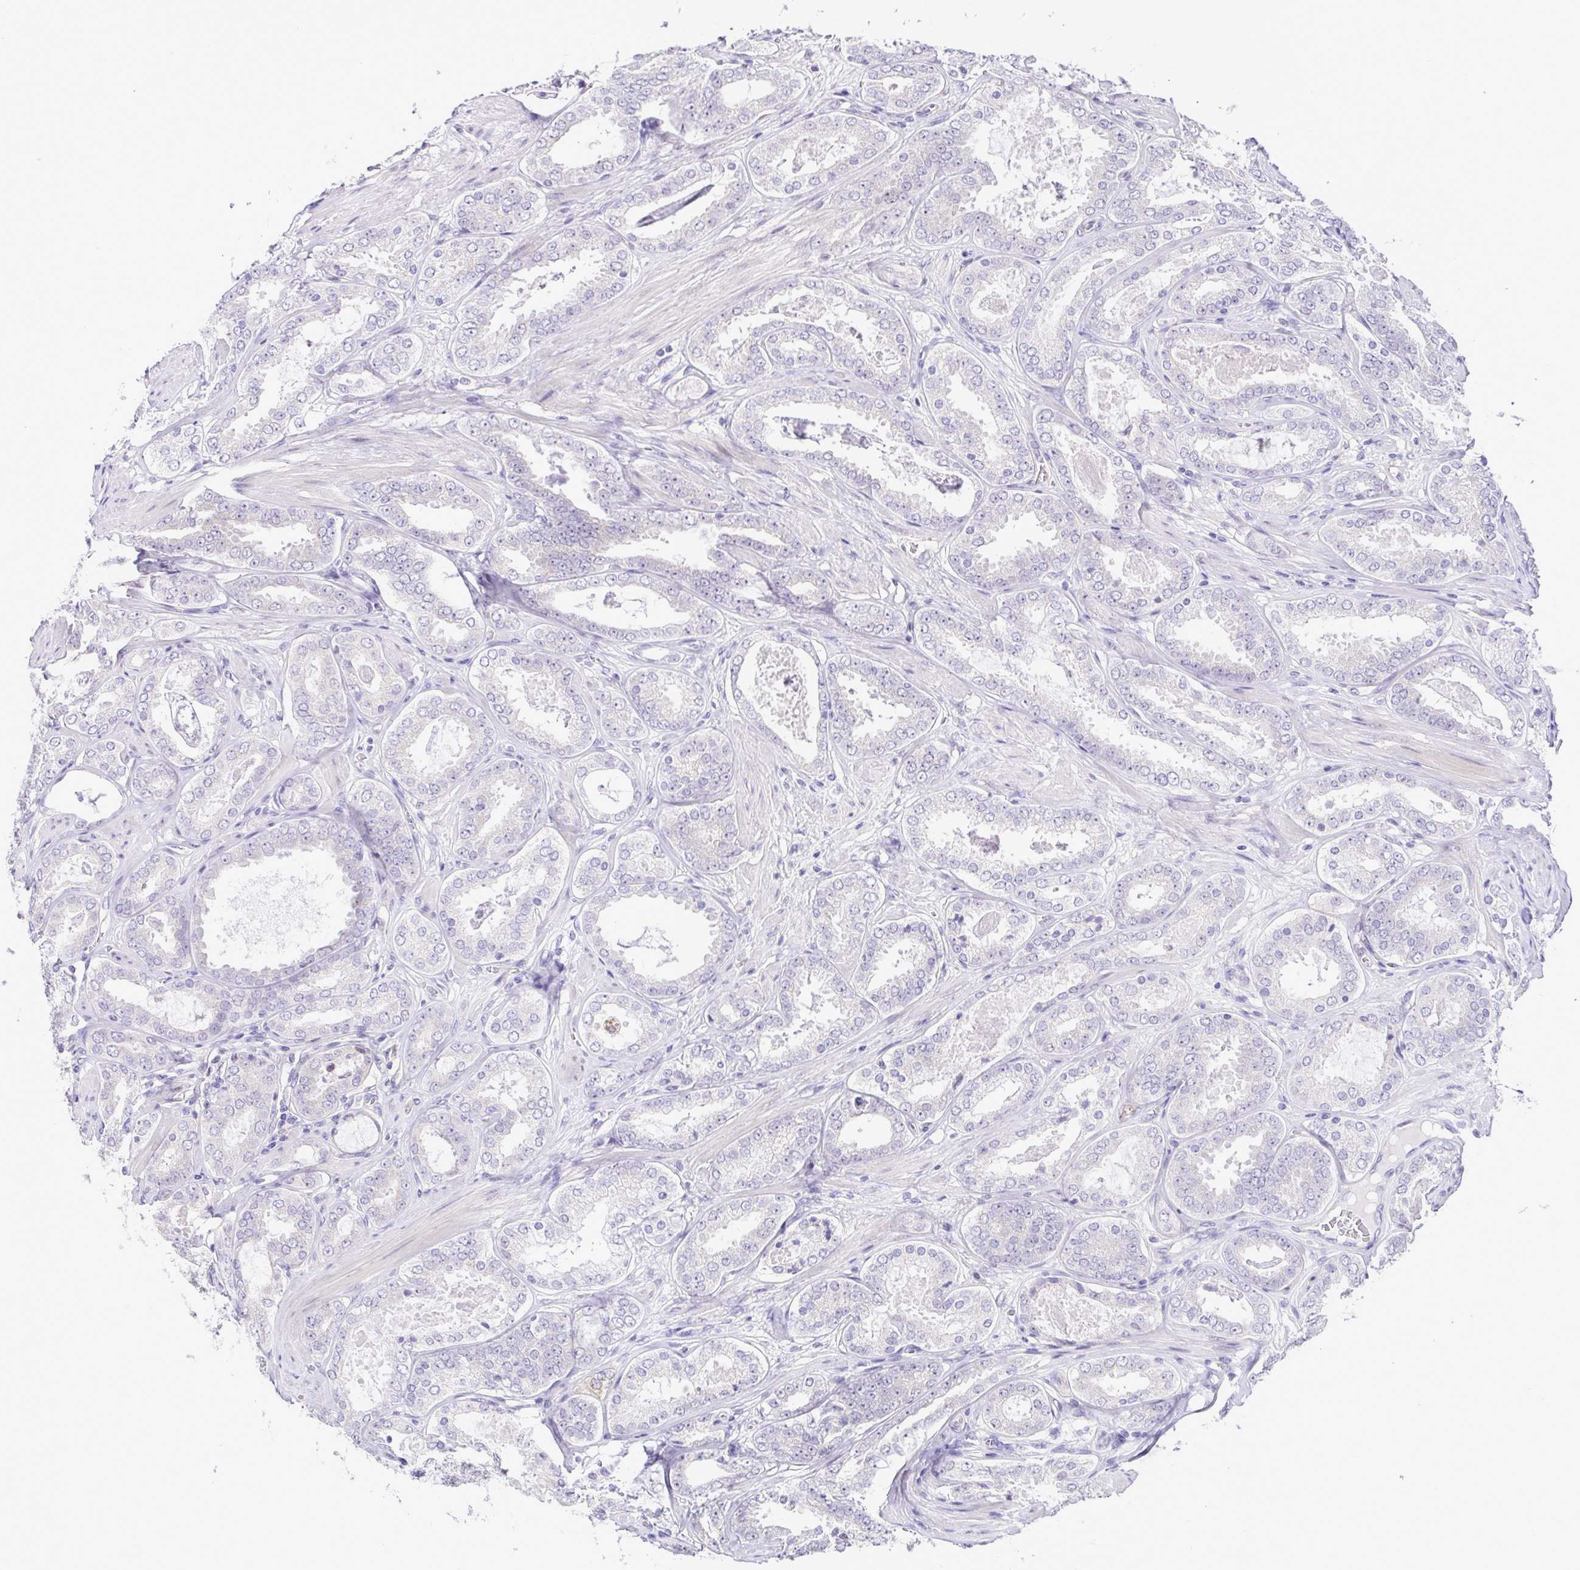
{"staining": {"intensity": "negative", "quantity": "none", "location": "none"}, "tissue": "prostate cancer", "cell_type": "Tumor cells", "image_type": "cancer", "snomed": [{"axis": "morphology", "description": "Adenocarcinoma, High grade"}, {"axis": "topography", "description": "Prostate"}], "caption": "DAB immunohistochemical staining of high-grade adenocarcinoma (prostate) exhibits no significant positivity in tumor cells.", "gene": "DCLK2", "patient": {"sex": "male", "age": 63}}